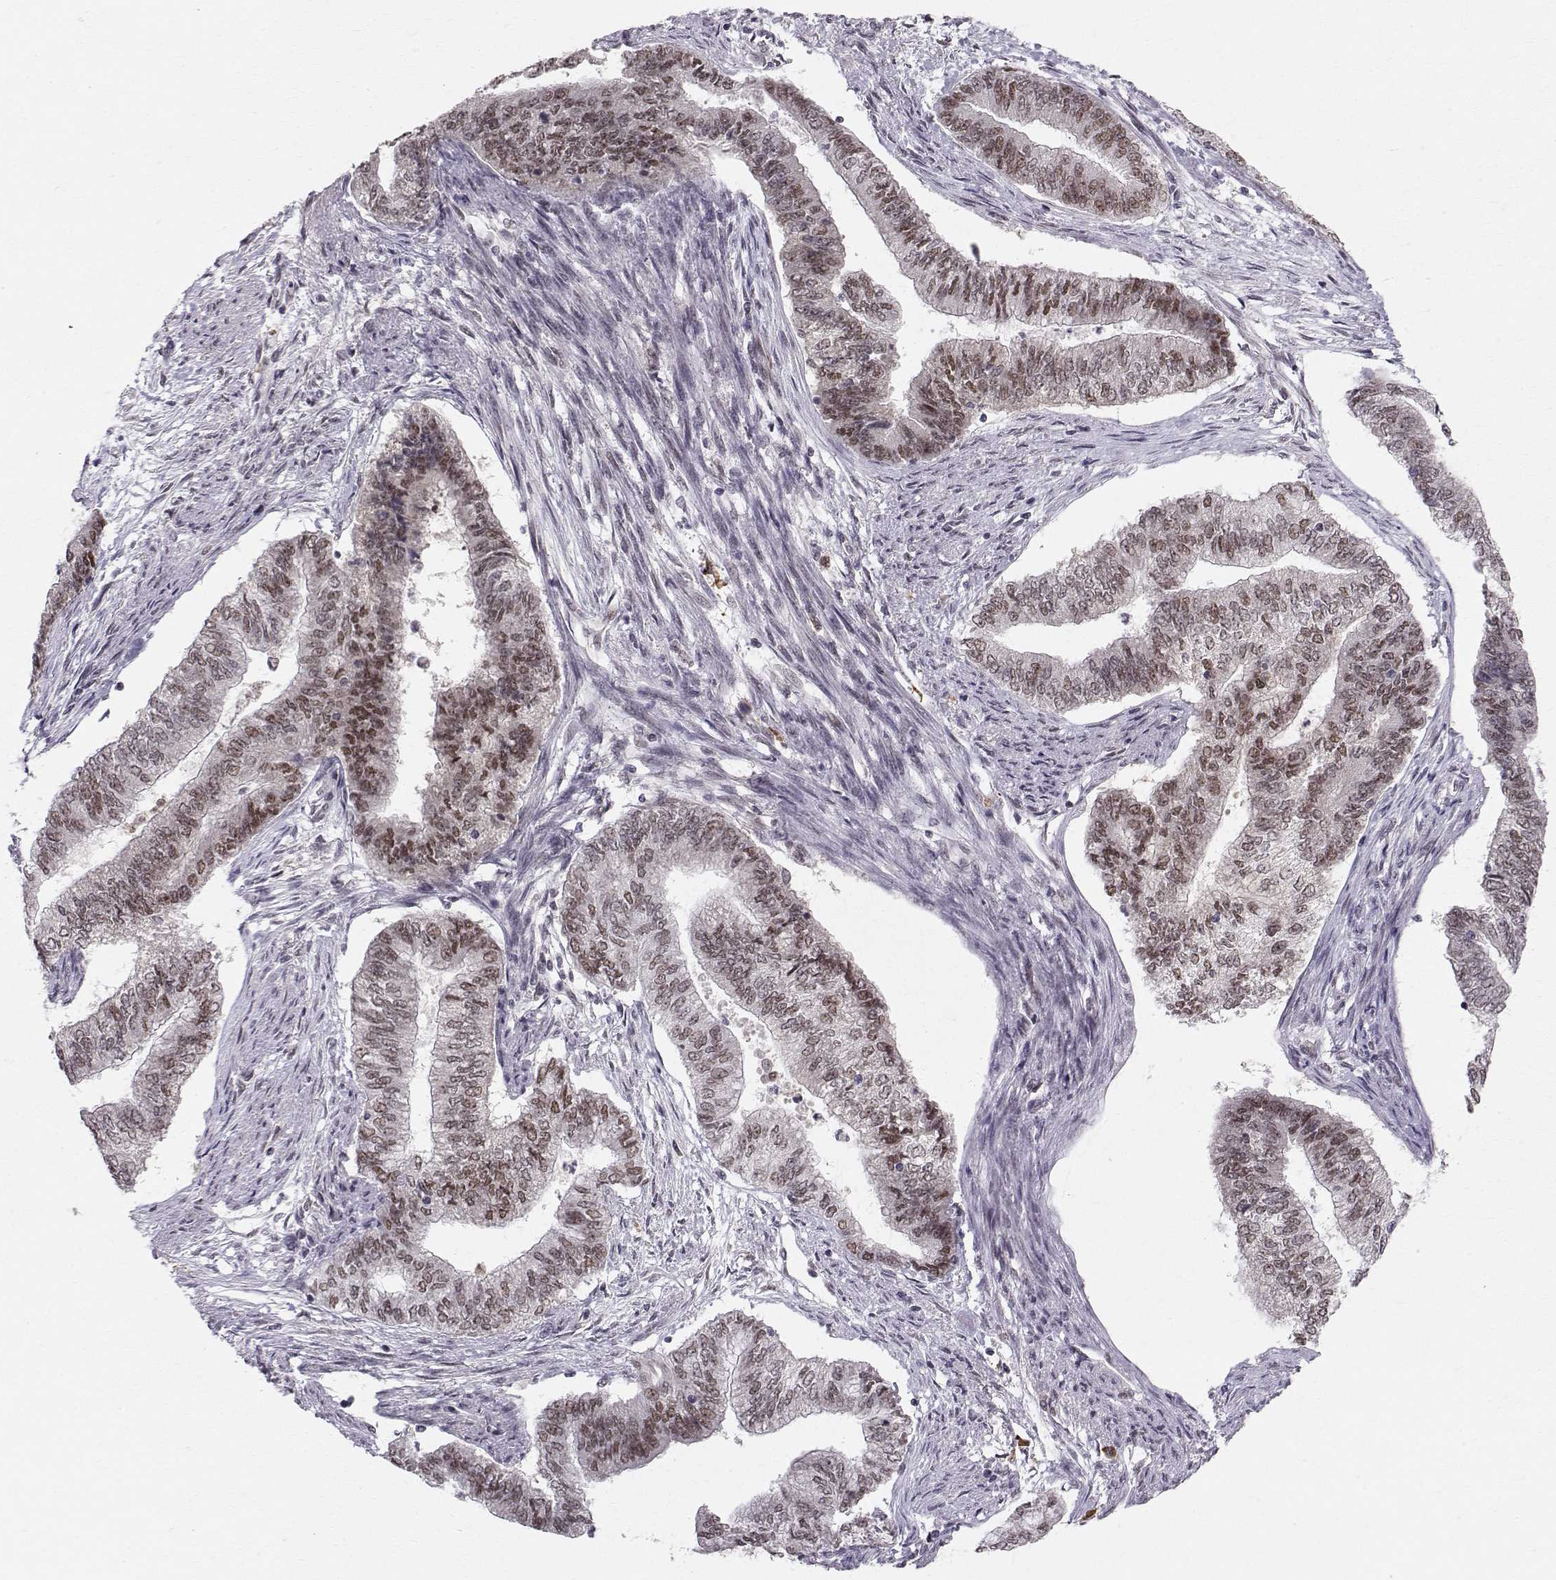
{"staining": {"intensity": "strong", "quantity": "25%-75%", "location": "nuclear"}, "tissue": "endometrial cancer", "cell_type": "Tumor cells", "image_type": "cancer", "snomed": [{"axis": "morphology", "description": "Adenocarcinoma, NOS"}, {"axis": "topography", "description": "Endometrium"}], "caption": "Strong nuclear protein positivity is seen in about 25%-75% of tumor cells in adenocarcinoma (endometrial).", "gene": "RPP38", "patient": {"sex": "female", "age": 65}}